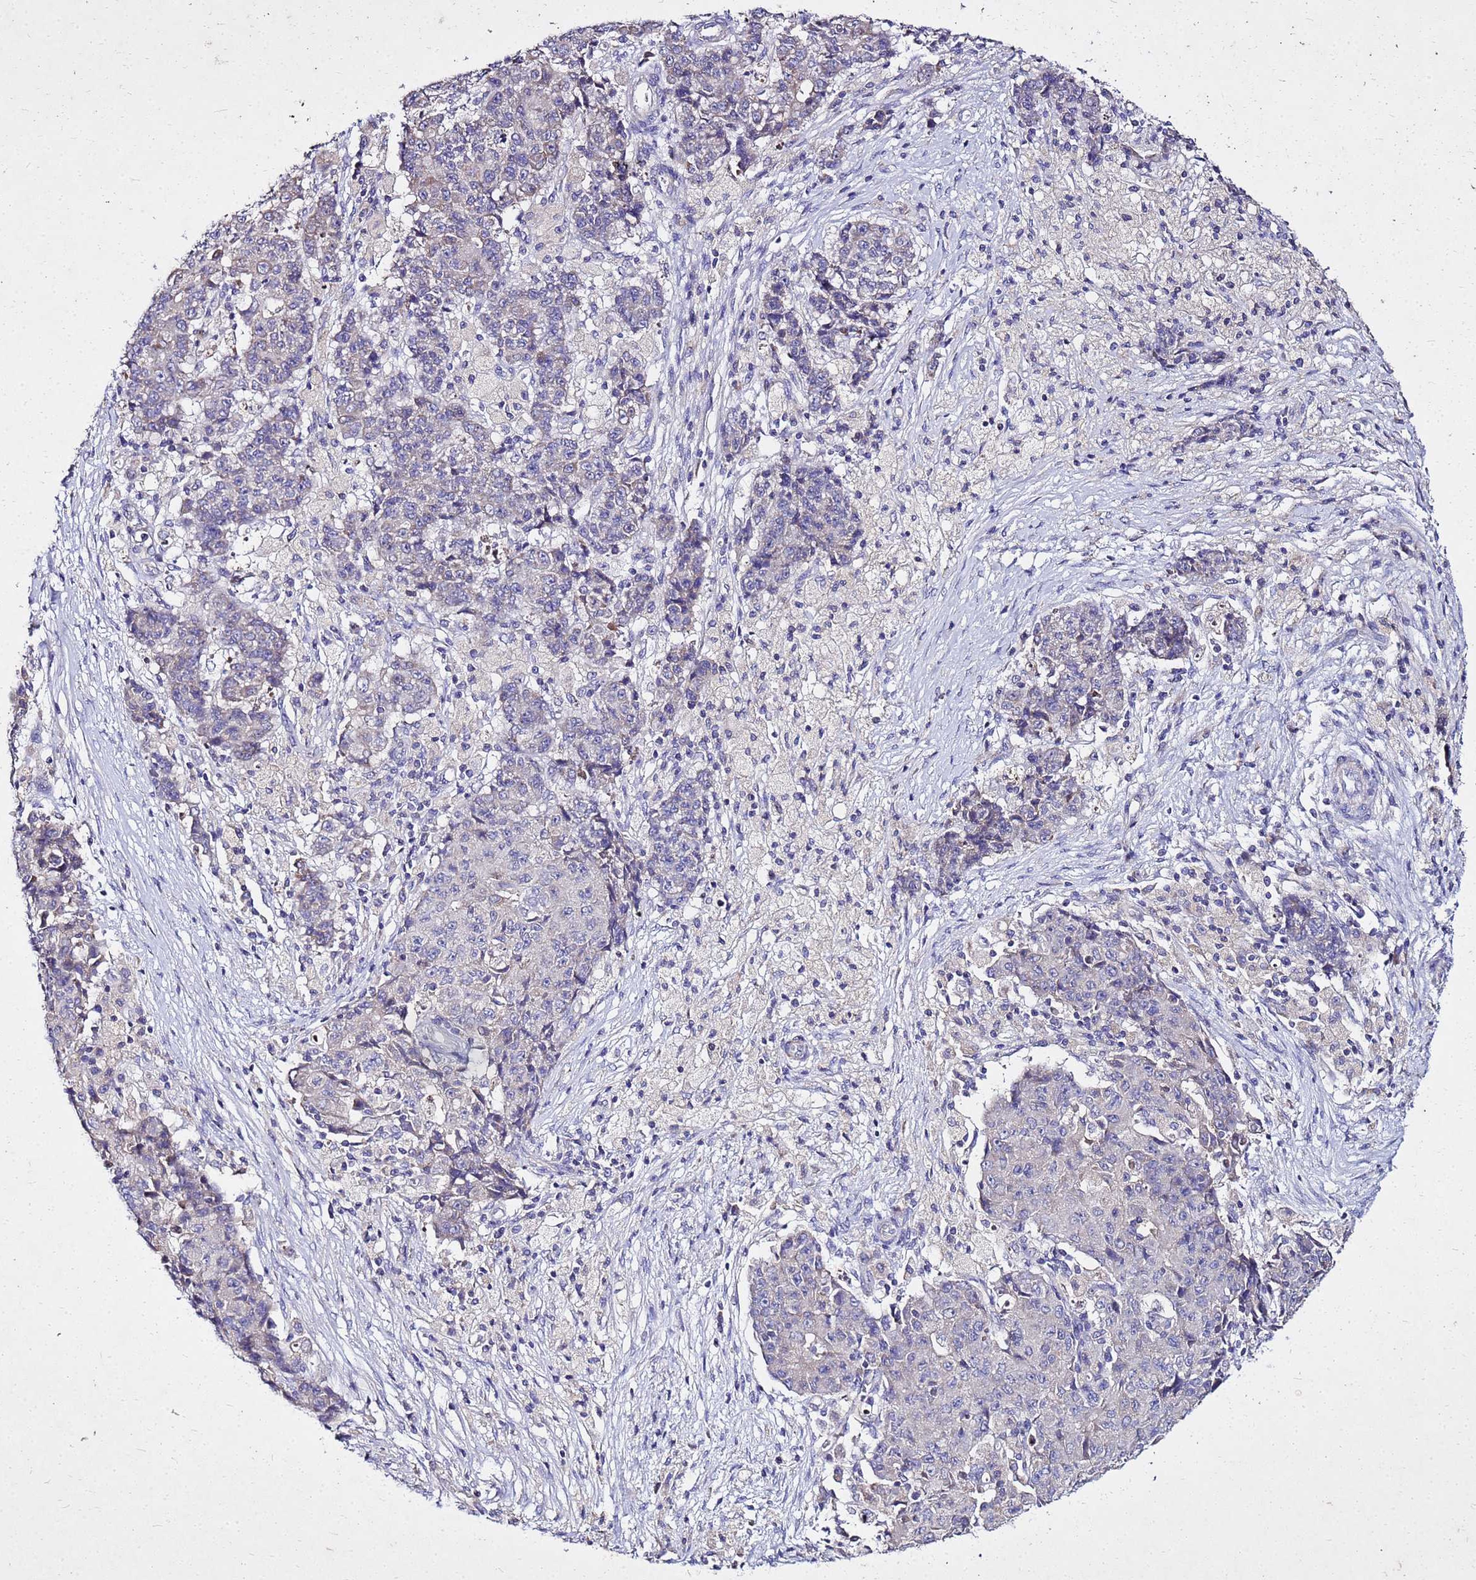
{"staining": {"intensity": "negative", "quantity": "none", "location": "none"}, "tissue": "ovarian cancer", "cell_type": "Tumor cells", "image_type": "cancer", "snomed": [{"axis": "morphology", "description": "Carcinoma, endometroid"}, {"axis": "topography", "description": "Ovary"}], "caption": "An IHC histopathology image of ovarian cancer (endometroid carcinoma) is shown. There is no staining in tumor cells of ovarian cancer (endometroid carcinoma).", "gene": "COX14", "patient": {"sex": "female", "age": 42}}